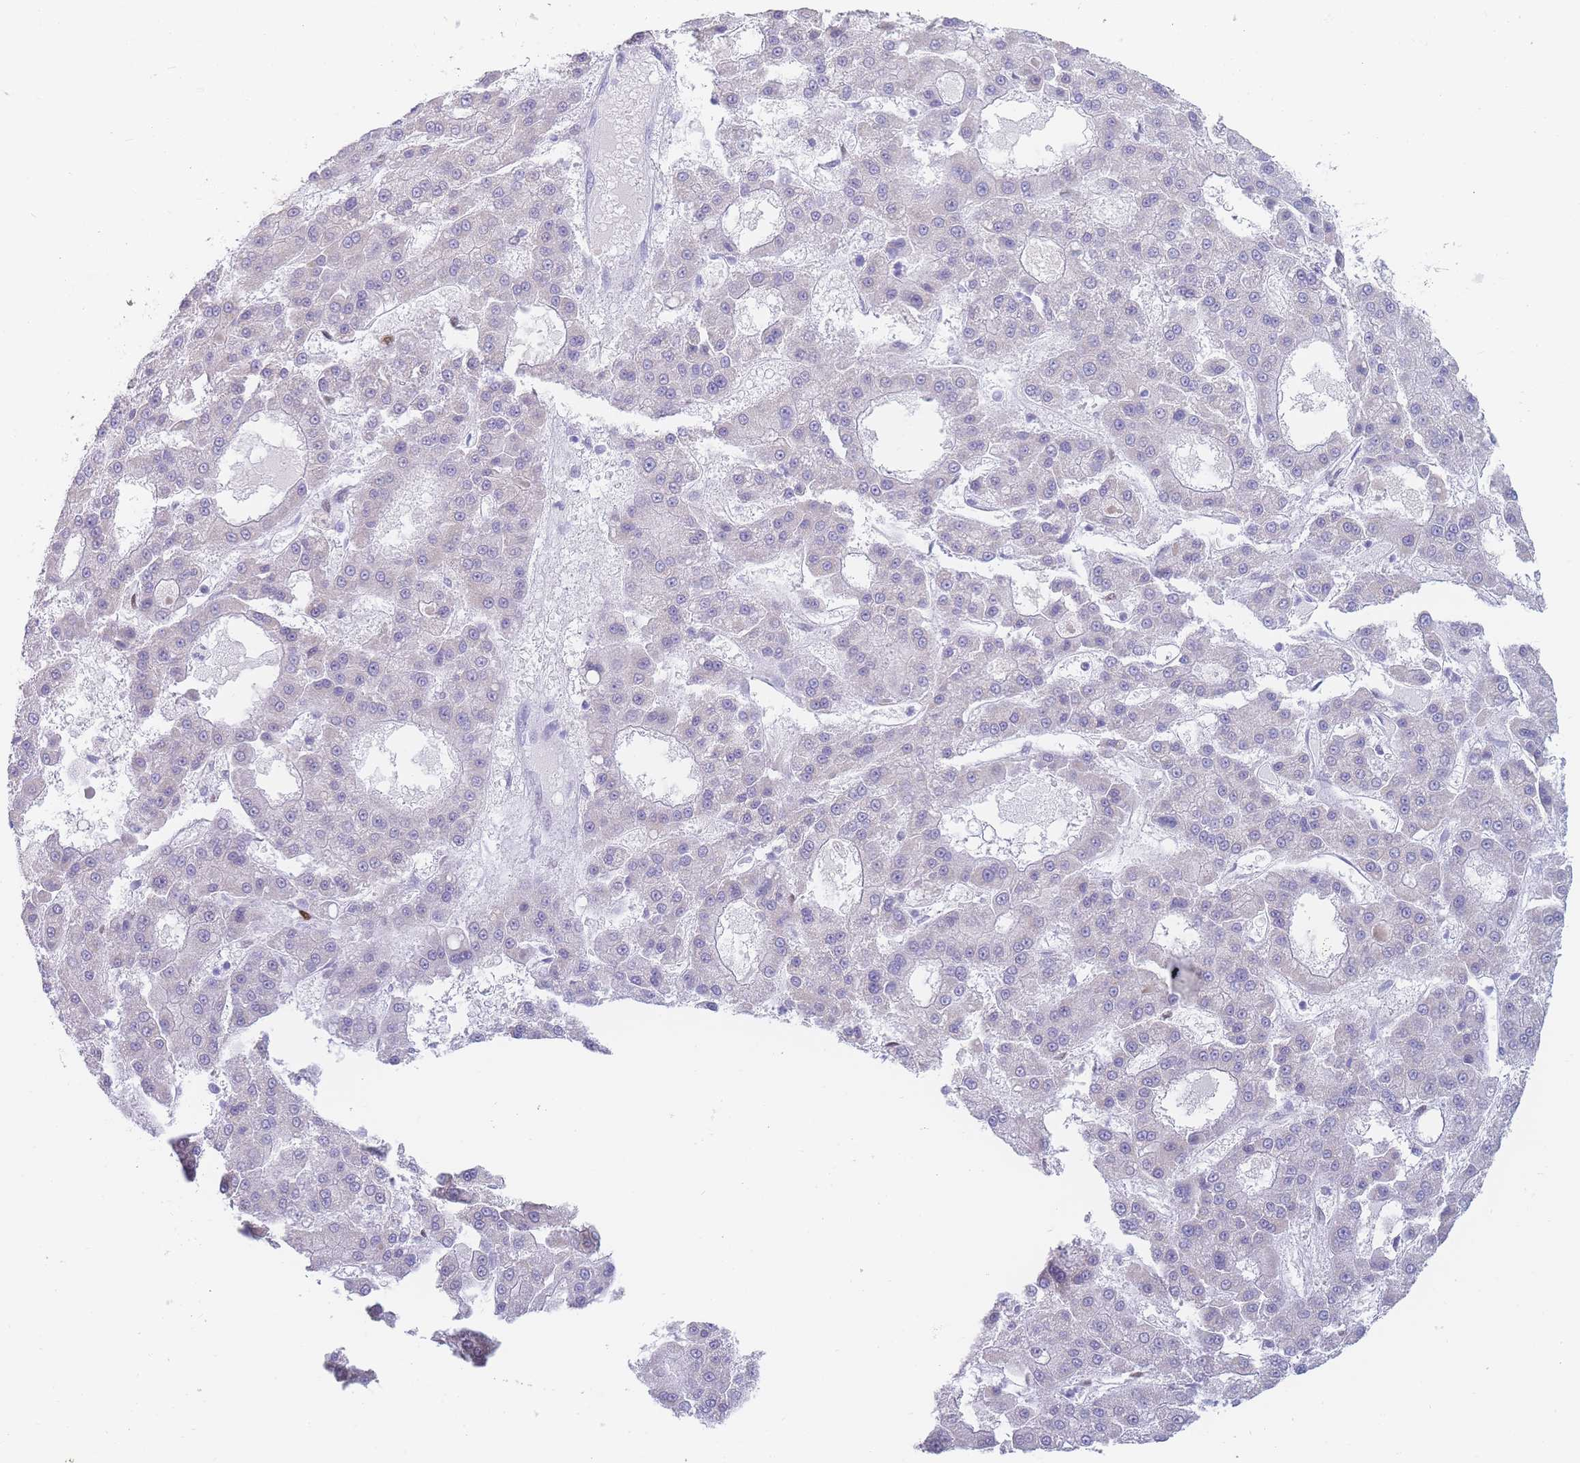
{"staining": {"intensity": "negative", "quantity": "none", "location": "none"}, "tissue": "liver cancer", "cell_type": "Tumor cells", "image_type": "cancer", "snomed": [{"axis": "morphology", "description": "Carcinoma, Hepatocellular, NOS"}, {"axis": "topography", "description": "Liver"}], "caption": "The immunohistochemistry image has no significant positivity in tumor cells of liver cancer tissue.", "gene": "PSMB5", "patient": {"sex": "male", "age": 70}}